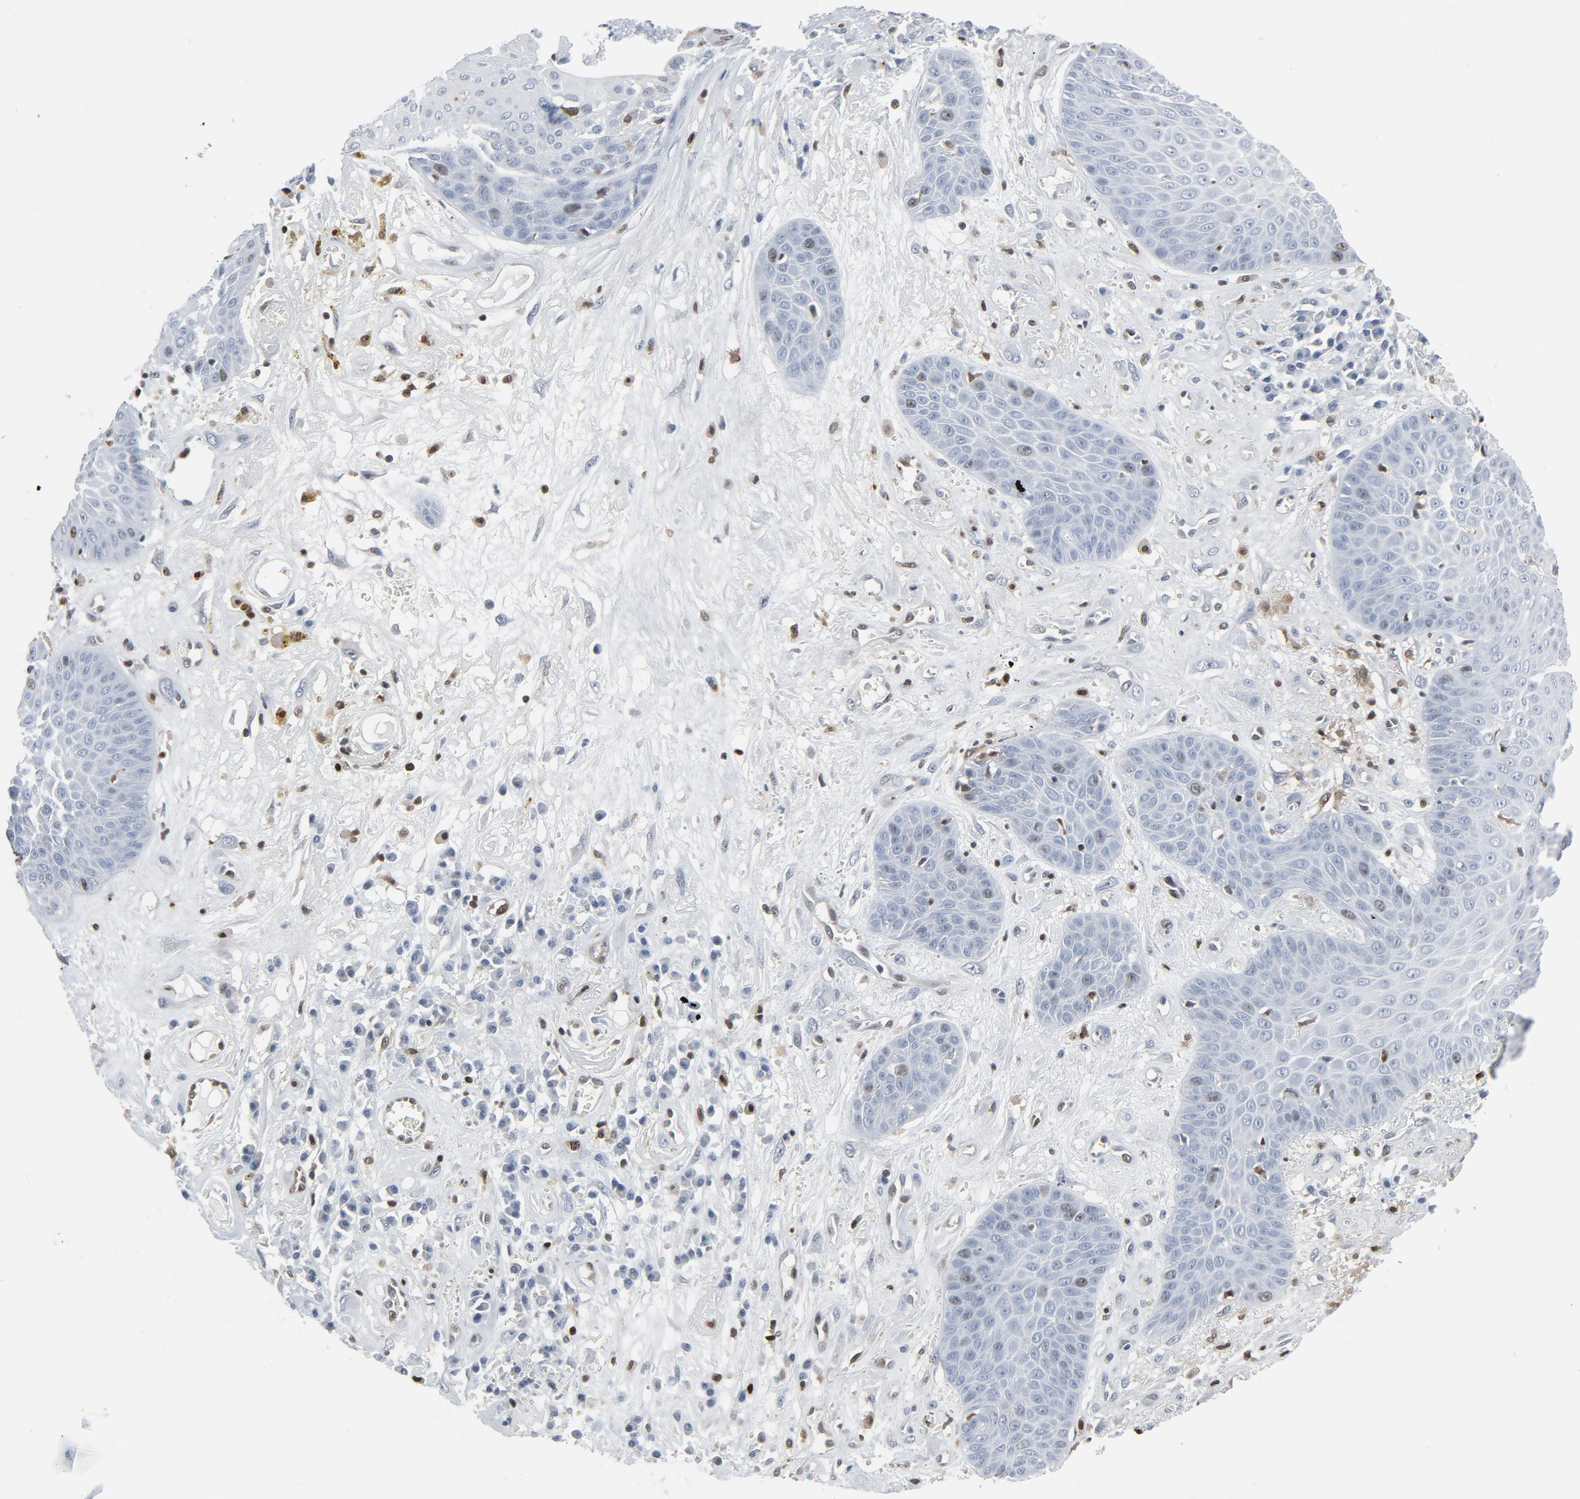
{"staining": {"intensity": "negative", "quantity": "none", "location": "none"}, "tissue": "skin cancer", "cell_type": "Tumor cells", "image_type": "cancer", "snomed": [{"axis": "morphology", "description": "Squamous cell carcinoma, NOS"}, {"axis": "topography", "description": "Skin"}], "caption": "Skin cancer was stained to show a protein in brown. There is no significant expression in tumor cells.", "gene": "STAT5A", "patient": {"sex": "male", "age": 65}}